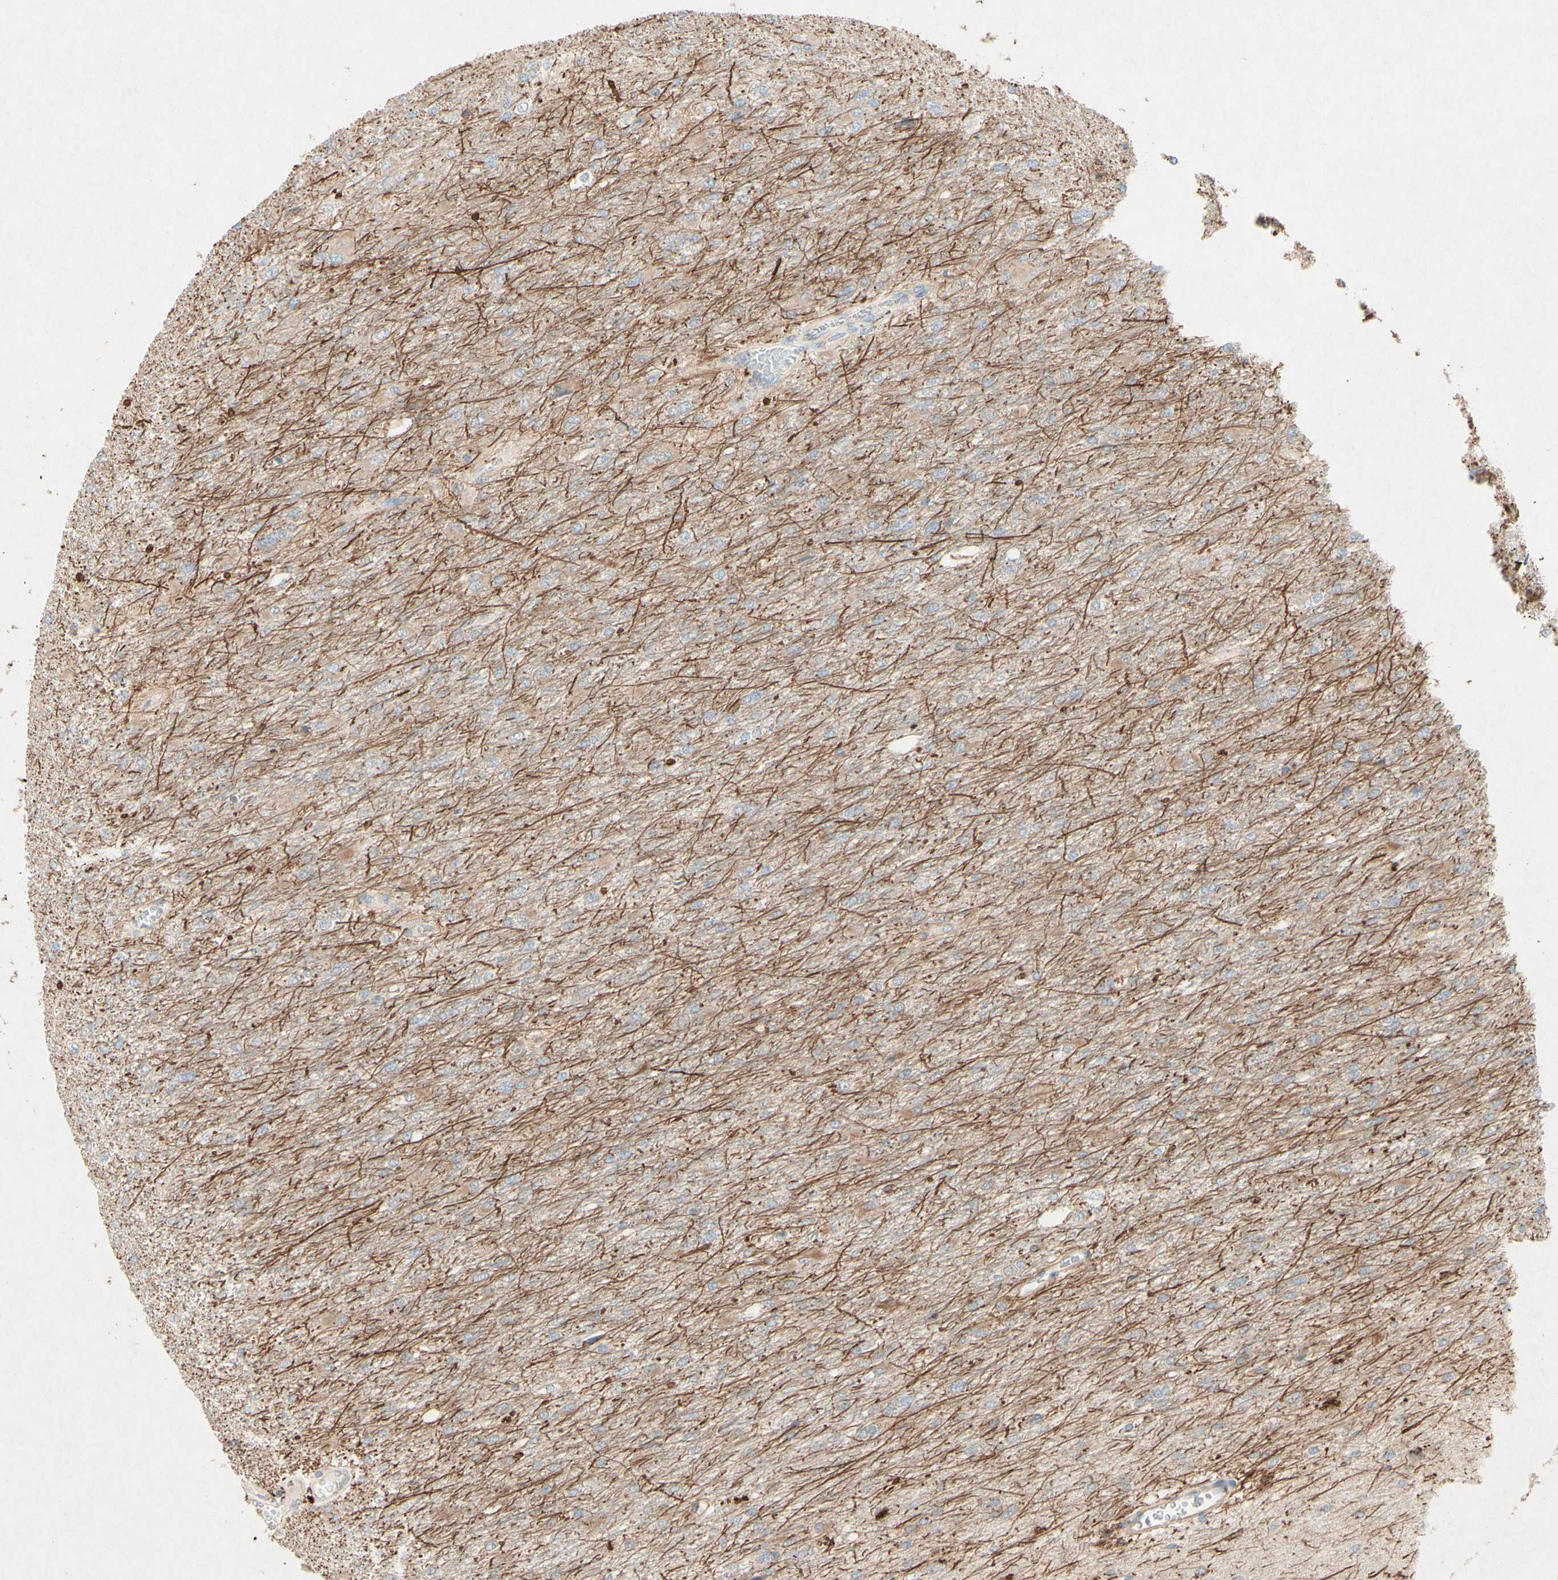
{"staining": {"intensity": "weak", "quantity": "25%-75%", "location": "cytoplasmic/membranous"}, "tissue": "glioma", "cell_type": "Tumor cells", "image_type": "cancer", "snomed": [{"axis": "morphology", "description": "Glioma, malignant, High grade"}, {"axis": "topography", "description": "Cerebral cortex"}], "caption": "Protein staining demonstrates weak cytoplasmic/membranous positivity in about 25%-75% of tumor cells in malignant glioma (high-grade). Immunohistochemistry stains the protein of interest in brown and the nuclei are stained blue.", "gene": "MTM1", "patient": {"sex": "female", "age": 36}}